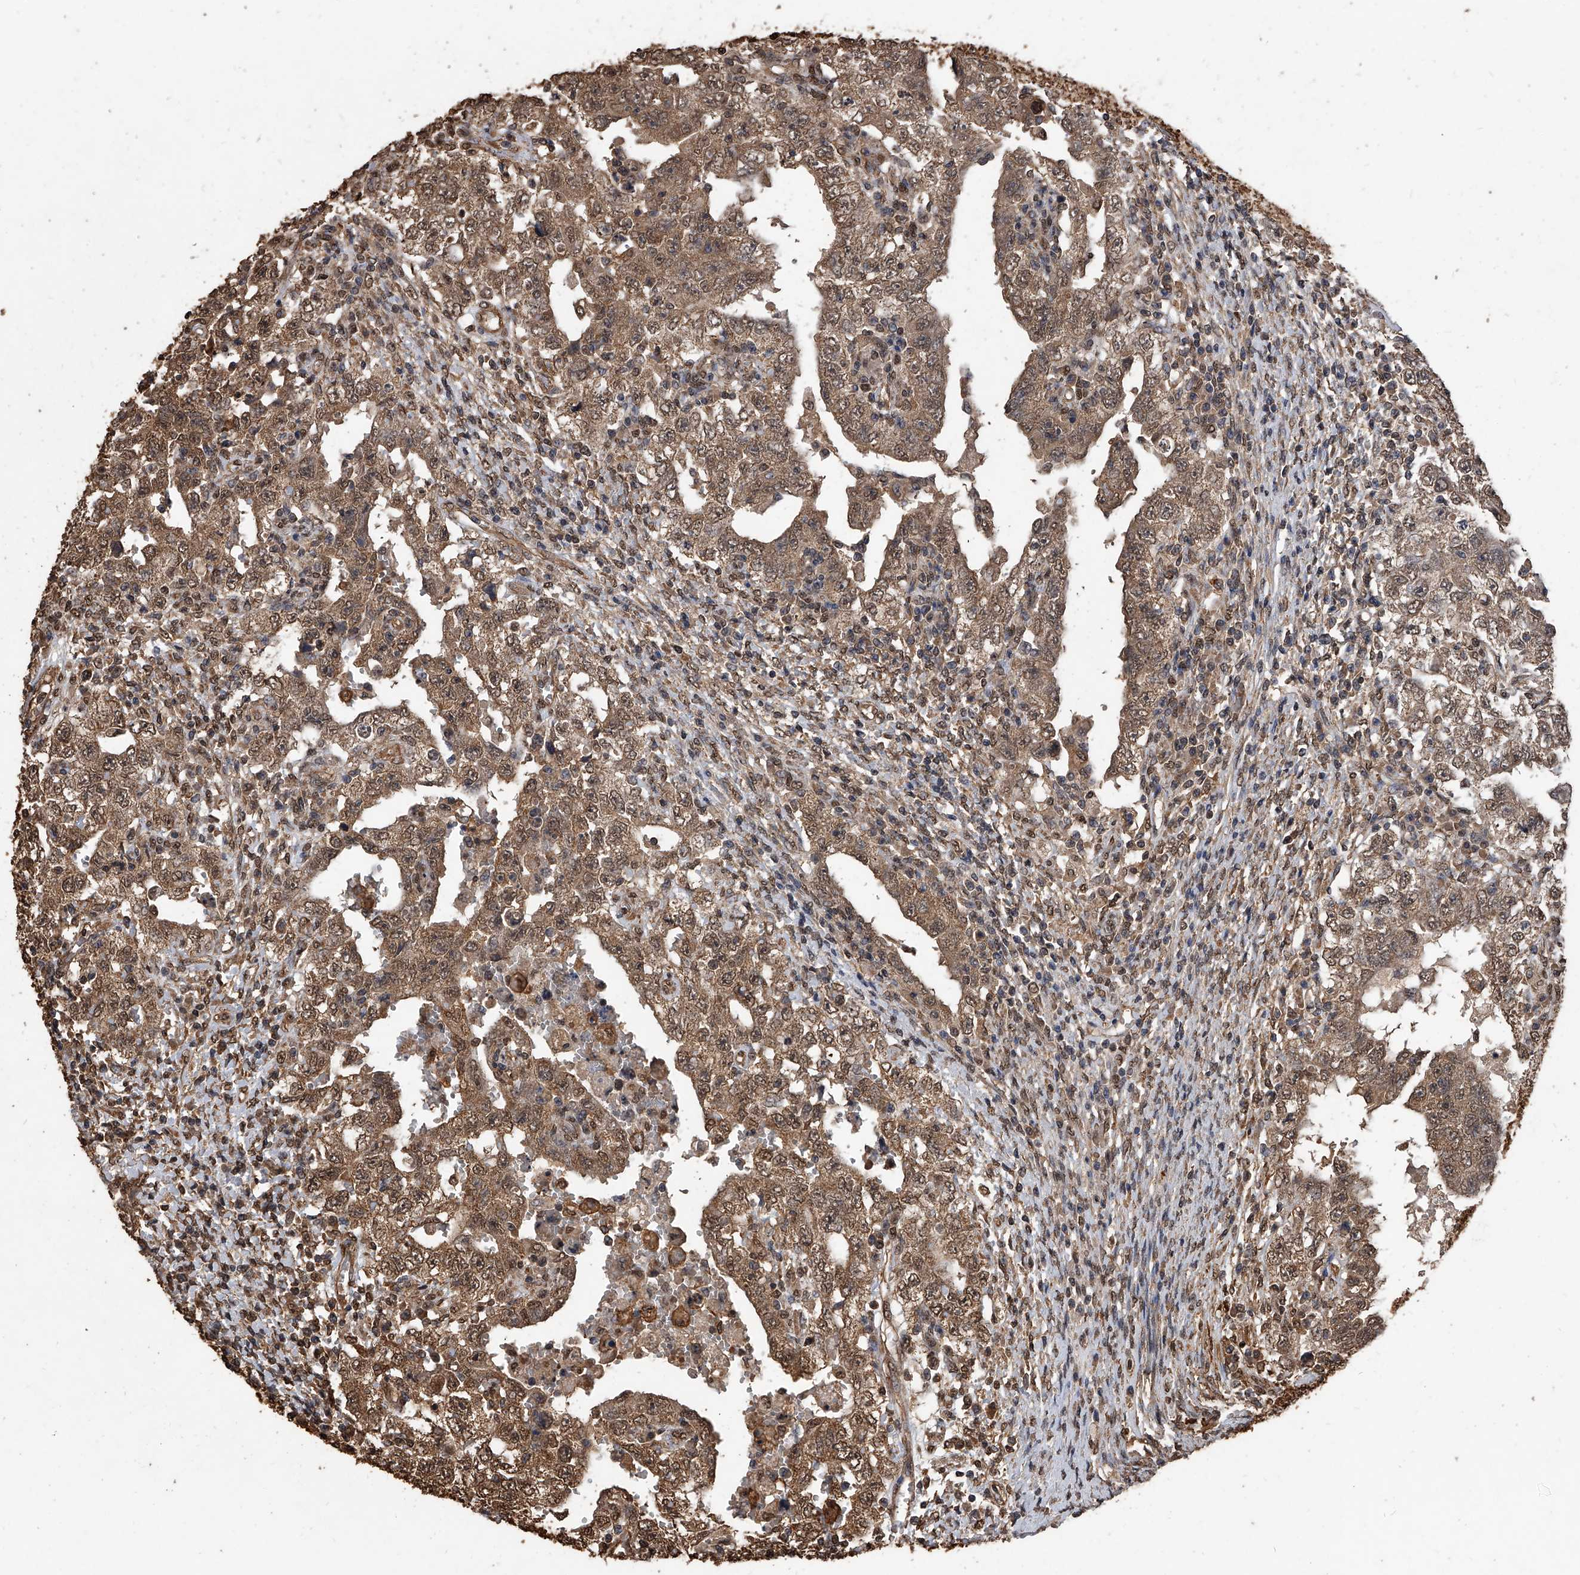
{"staining": {"intensity": "moderate", "quantity": ">75%", "location": "cytoplasmic/membranous,nuclear"}, "tissue": "testis cancer", "cell_type": "Tumor cells", "image_type": "cancer", "snomed": [{"axis": "morphology", "description": "Carcinoma, Embryonal, NOS"}, {"axis": "topography", "description": "Testis"}], "caption": "IHC of testis cancer demonstrates medium levels of moderate cytoplasmic/membranous and nuclear positivity in about >75% of tumor cells.", "gene": "FBXL4", "patient": {"sex": "male", "age": 26}}